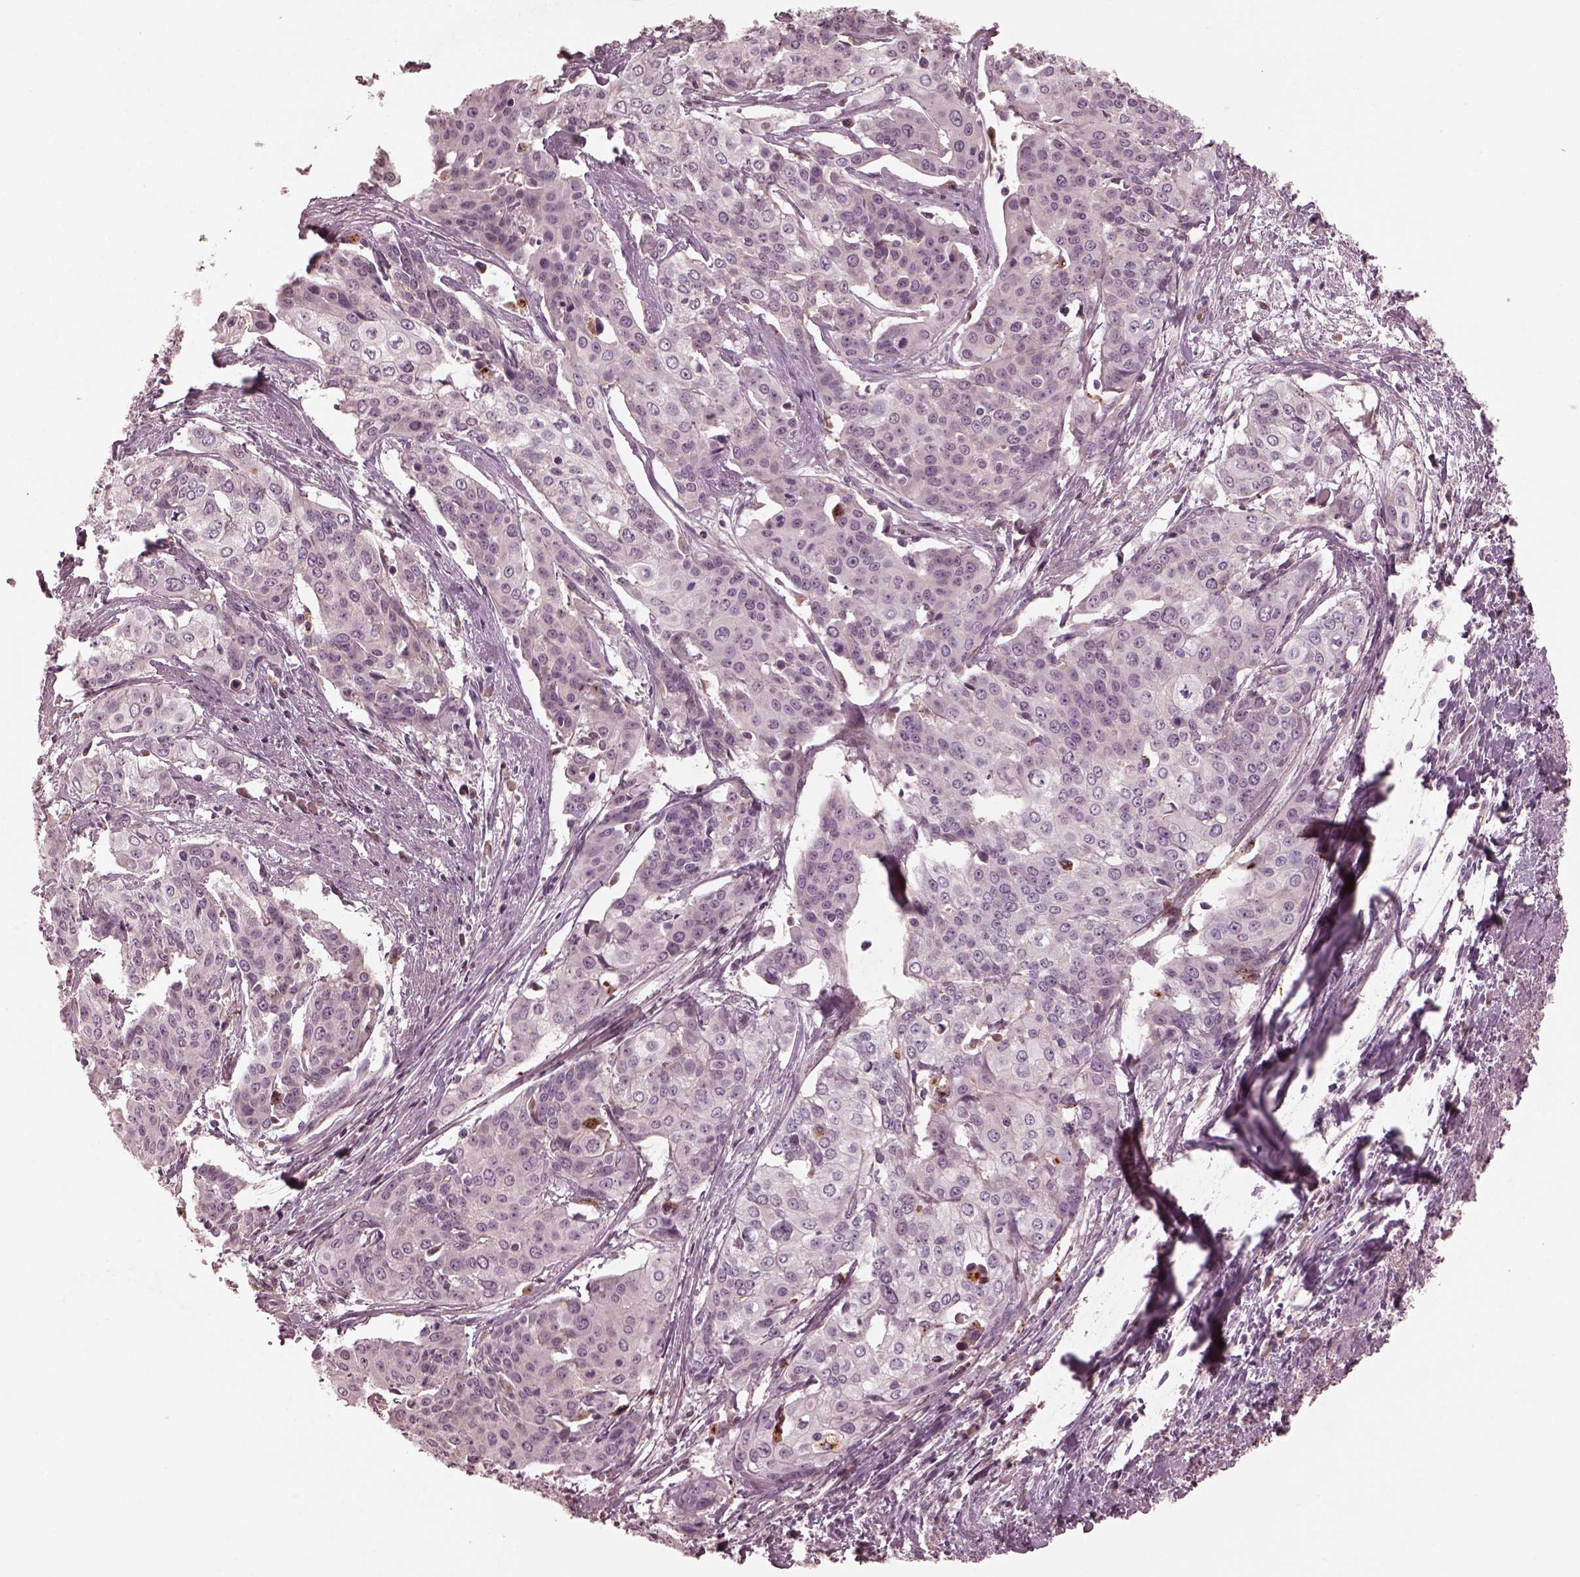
{"staining": {"intensity": "negative", "quantity": "none", "location": "none"}, "tissue": "cervical cancer", "cell_type": "Tumor cells", "image_type": "cancer", "snomed": [{"axis": "morphology", "description": "Squamous cell carcinoma, NOS"}, {"axis": "topography", "description": "Cervix"}], "caption": "IHC image of neoplastic tissue: human squamous cell carcinoma (cervical) stained with DAB displays no significant protein staining in tumor cells. (DAB (3,3'-diaminobenzidine) immunohistochemistry (IHC) with hematoxylin counter stain).", "gene": "VWA5B1", "patient": {"sex": "female", "age": 39}}